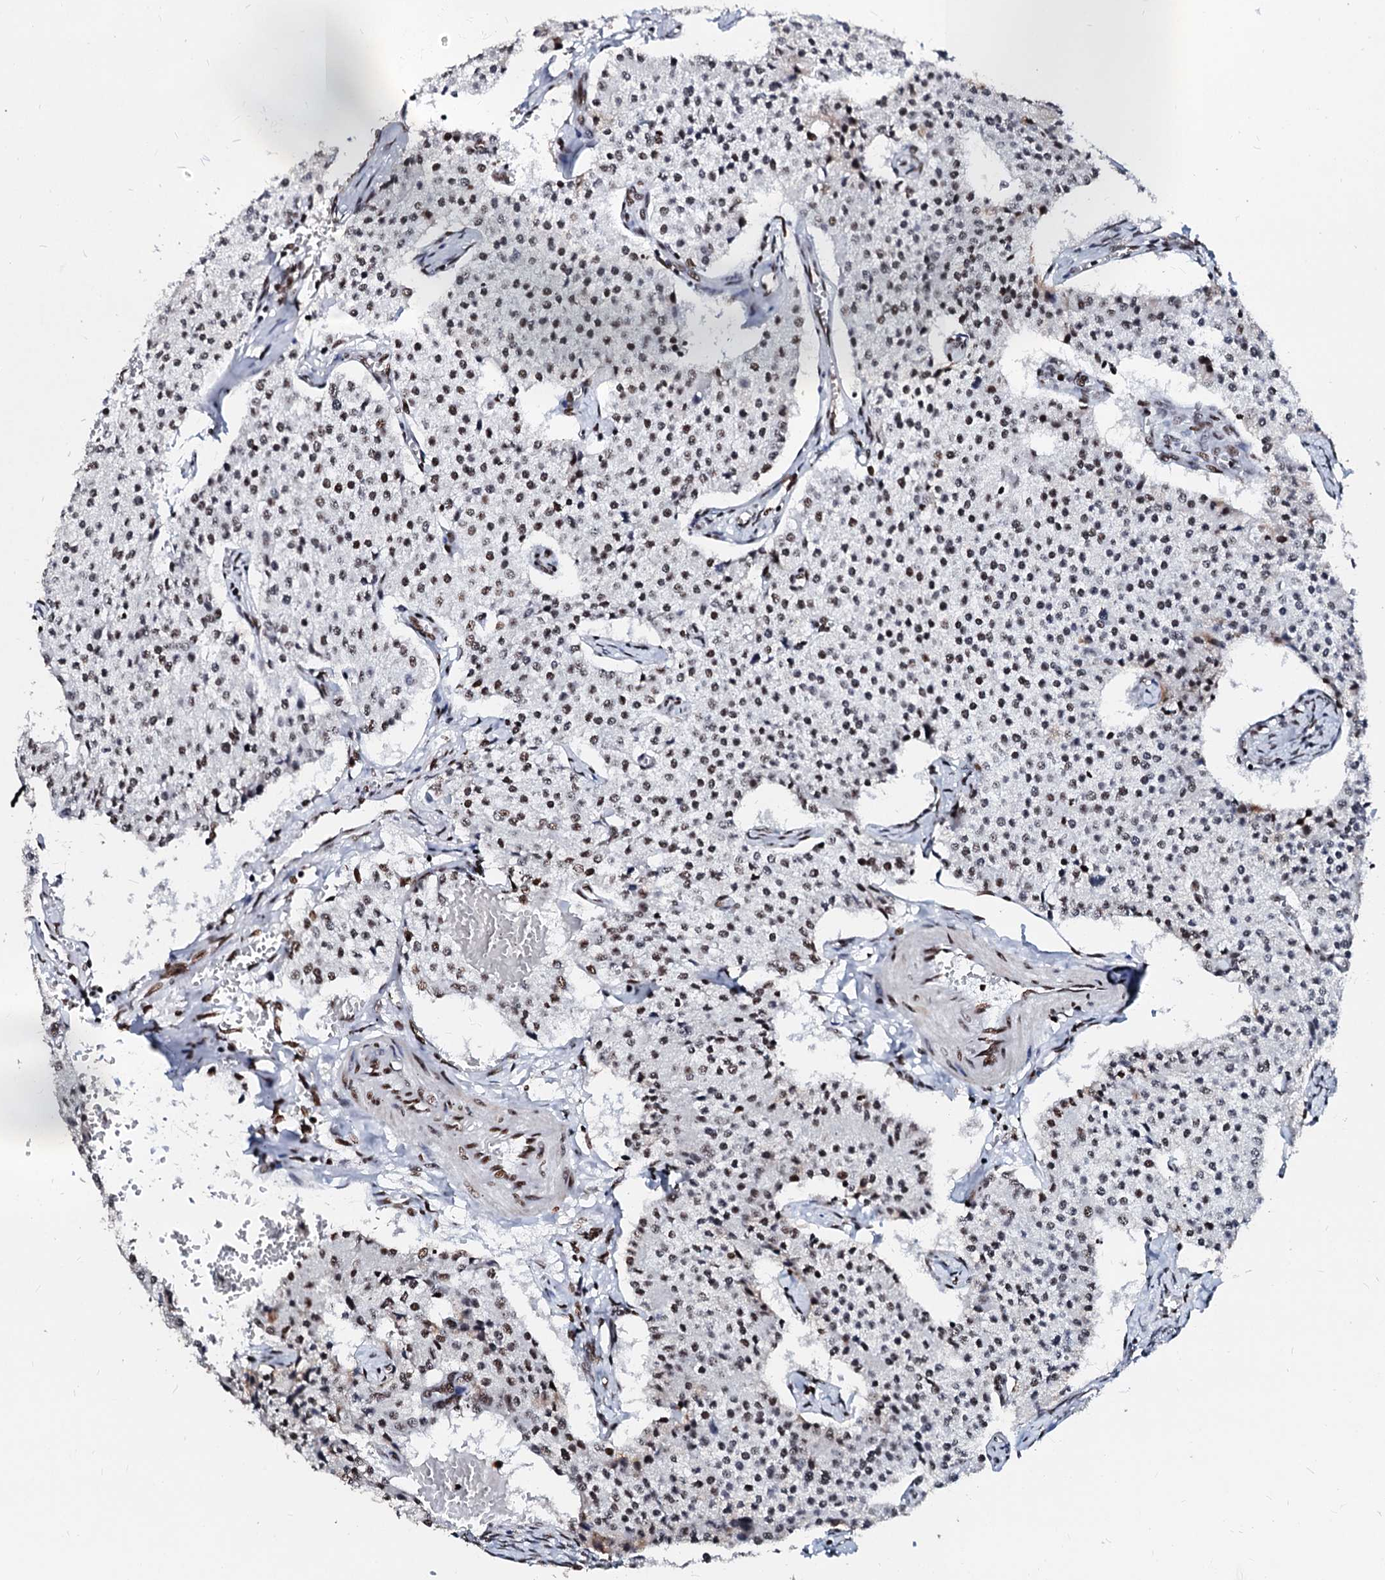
{"staining": {"intensity": "moderate", "quantity": ">75%", "location": "nuclear"}, "tissue": "carcinoid", "cell_type": "Tumor cells", "image_type": "cancer", "snomed": [{"axis": "morphology", "description": "Carcinoid, malignant, NOS"}, {"axis": "topography", "description": "Colon"}], "caption": "There is medium levels of moderate nuclear positivity in tumor cells of malignant carcinoid, as demonstrated by immunohistochemical staining (brown color).", "gene": "RALY", "patient": {"sex": "female", "age": 52}}